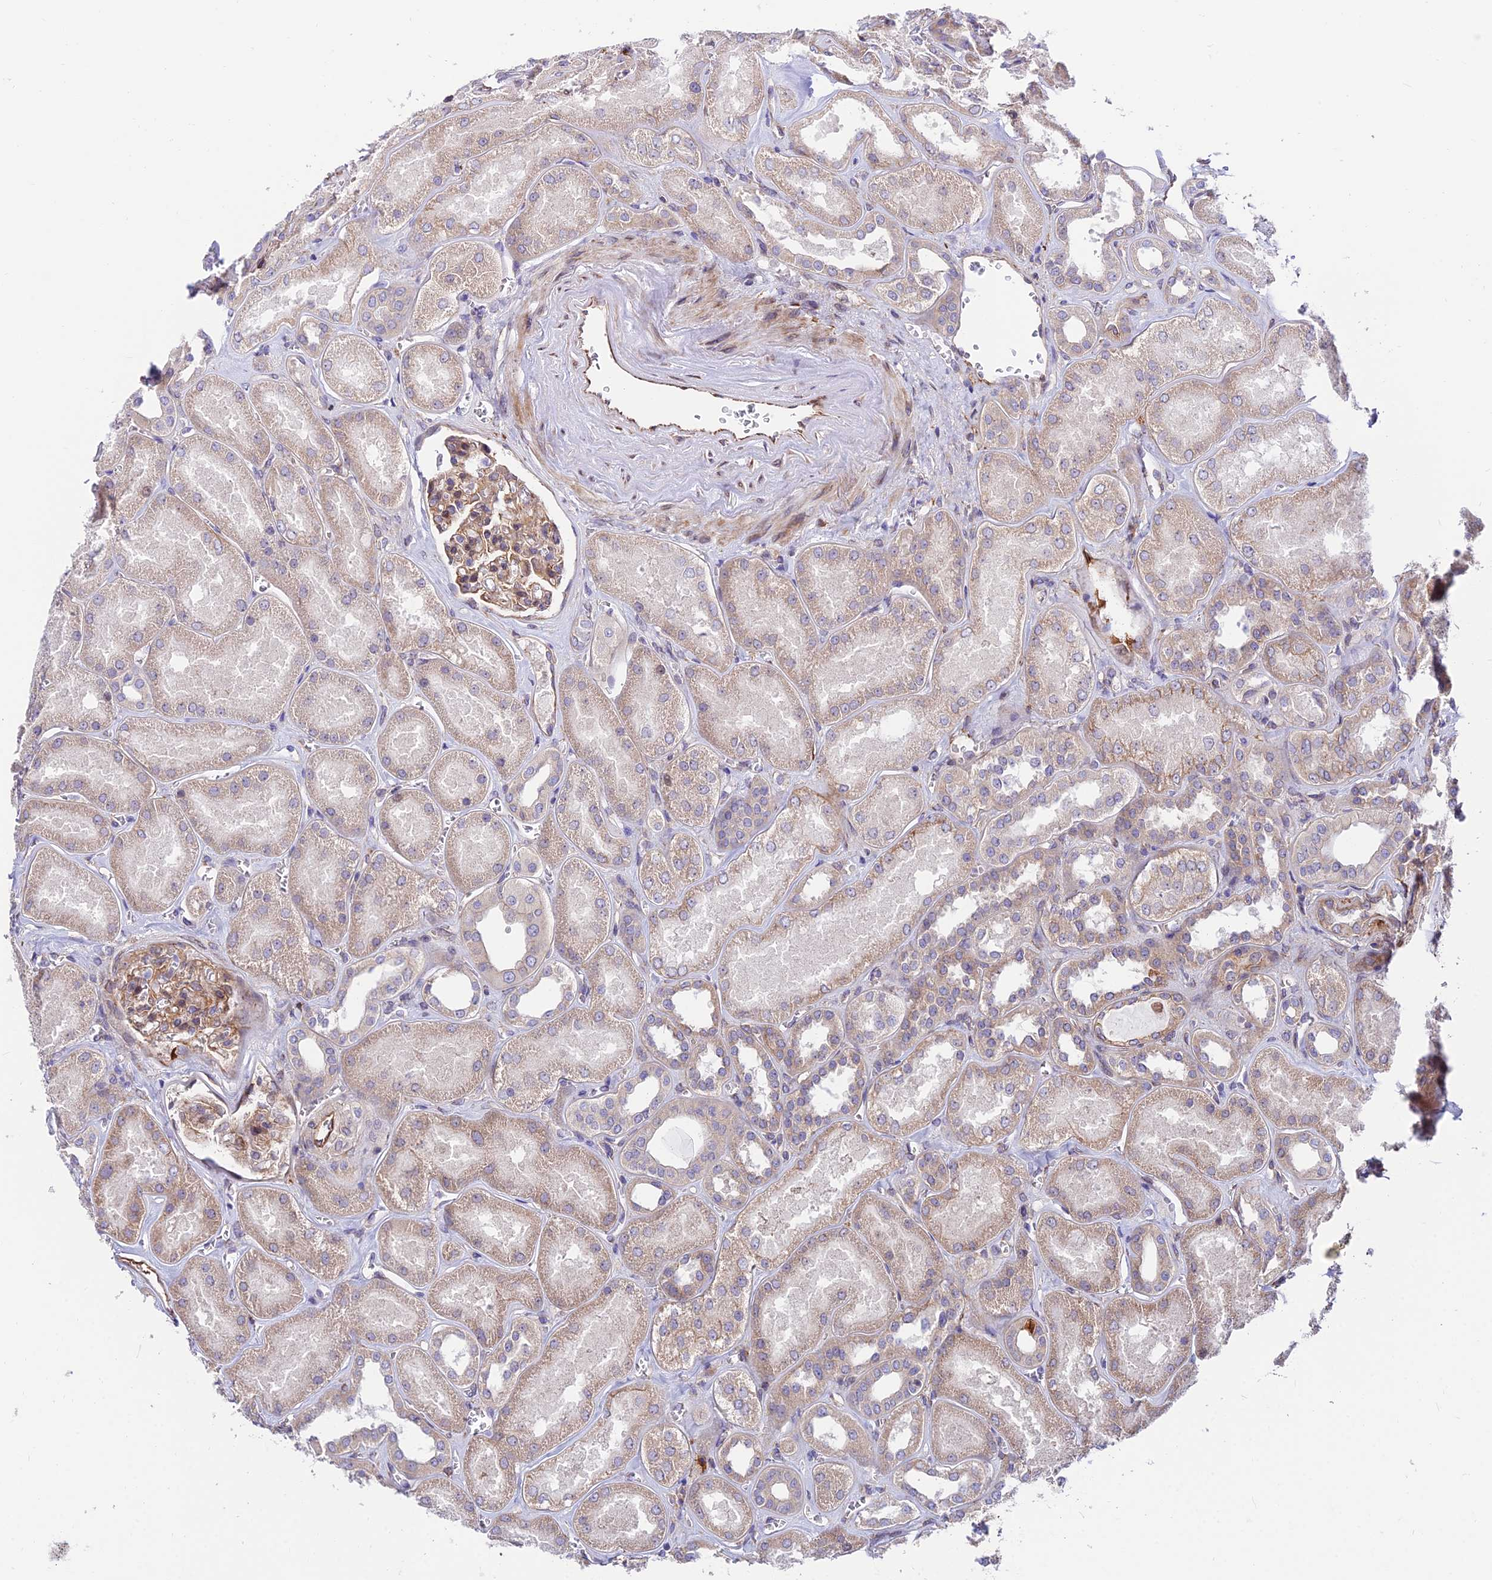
{"staining": {"intensity": "weak", "quantity": "25%-75%", "location": "cytoplasmic/membranous"}, "tissue": "kidney", "cell_type": "Cells in glomeruli", "image_type": "normal", "snomed": [{"axis": "morphology", "description": "Normal tissue, NOS"}, {"axis": "morphology", "description": "Adenocarcinoma, NOS"}, {"axis": "topography", "description": "Kidney"}], "caption": "Immunohistochemistry (IHC) staining of benign kidney, which demonstrates low levels of weak cytoplasmic/membranous staining in approximately 25%-75% of cells in glomeruli indicating weak cytoplasmic/membranous protein staining. The staining was performed using DAB (brown) for protein detection and nuclei were counterstained in hematoxylin (blue).", "gene": "EXOC3L4", "patient": {"sex": "female", "age": 68}}